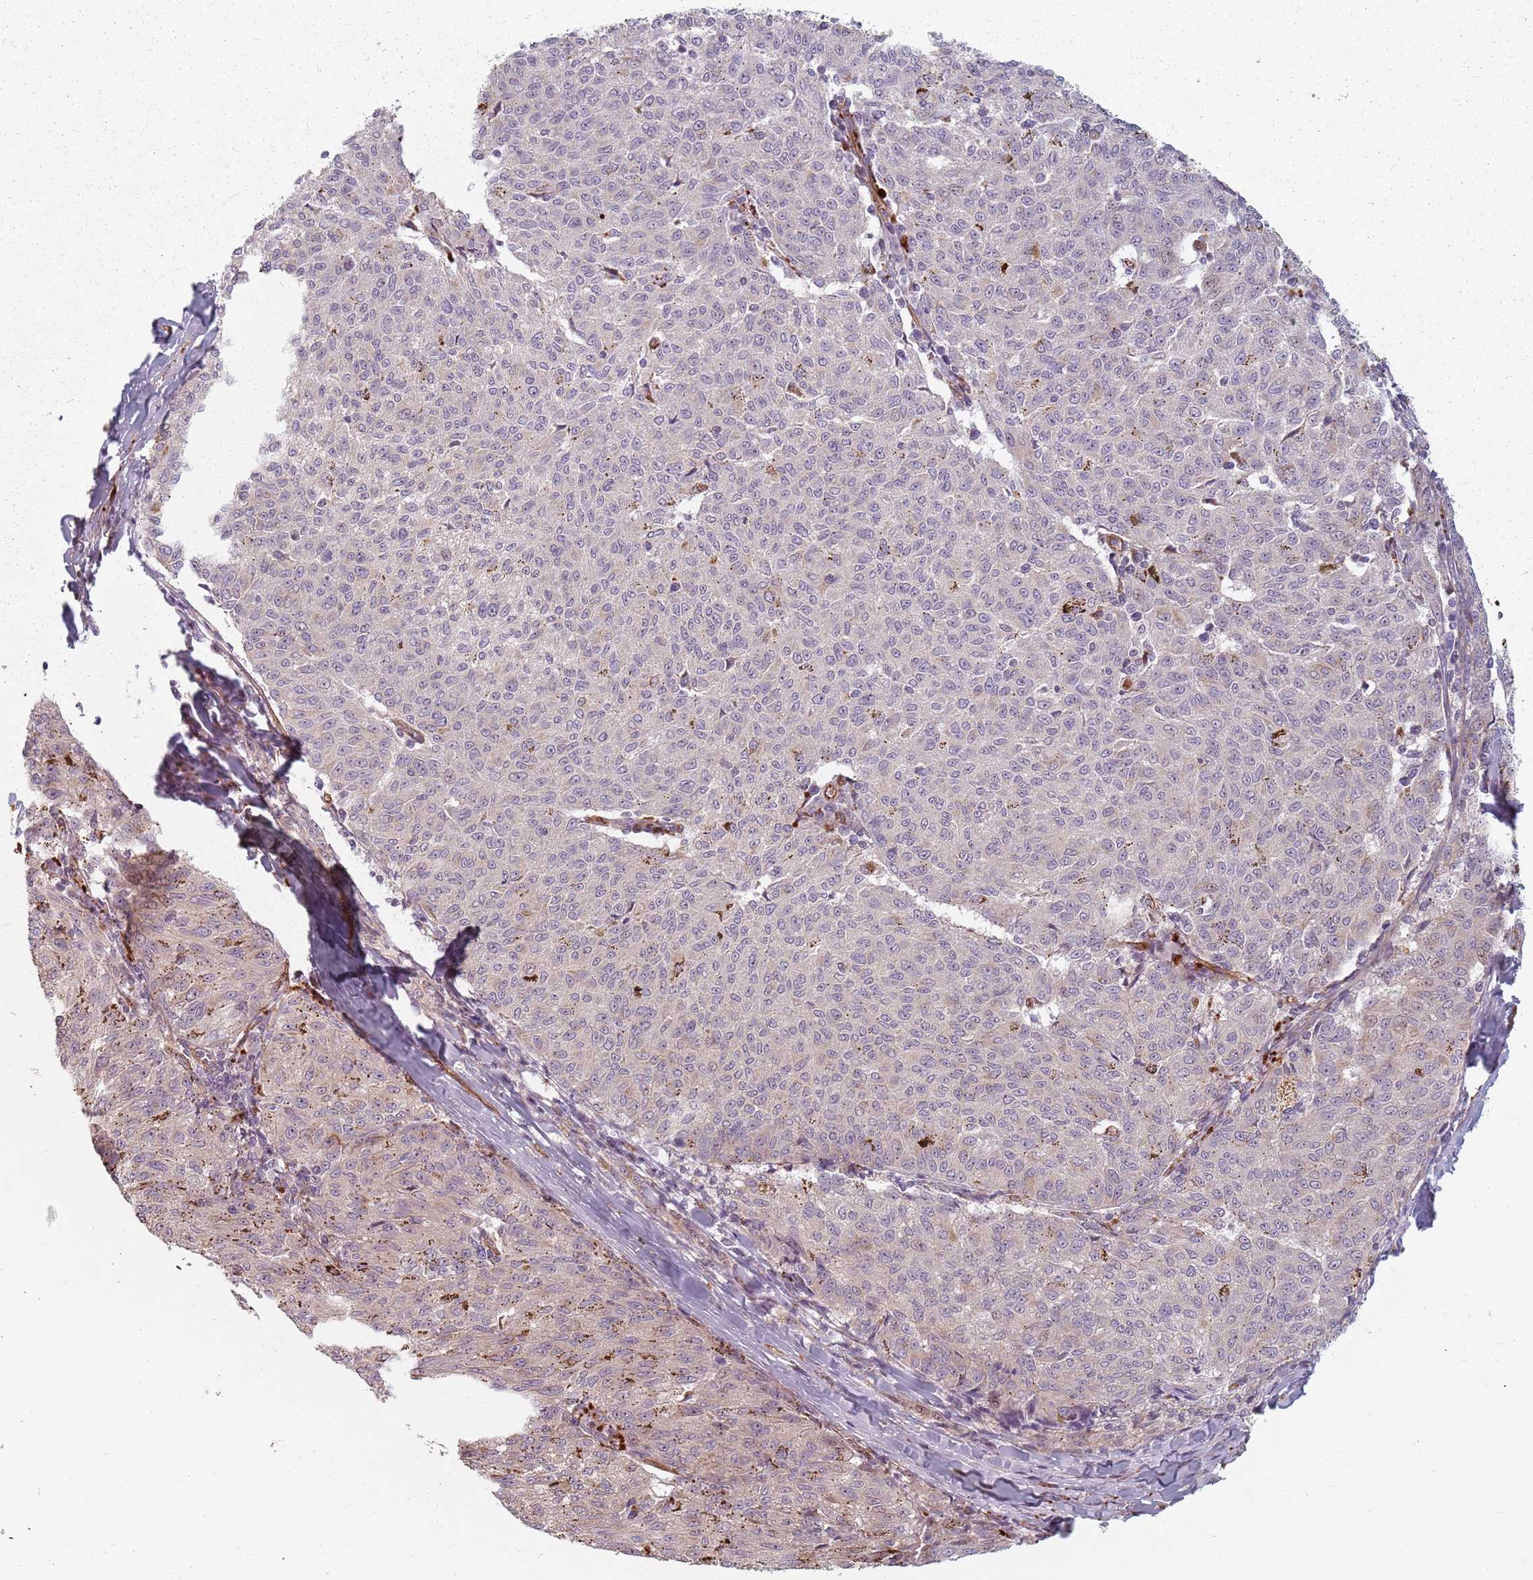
{"staining": {"intensity": "negative", "quantity": "none", "location": "none"}, "tissue": "melanoma", "cell_type": "Tumor cells", "image_type": "cancer", "snomed": [{"axis": "morphology", "description": "Malignant melanoma, NOS"}, {"axis": "topography", "description": "Skin"}], "caption": "Immunohistochemistry (IHC) histopathology image of neoplastic tissue: human melanoma stained with DAB (3,3'-diaminobenzidine) exhibits no significant protein expression in tumor cells.", "gene": "GAS2L3", "patient": {"sex": "female", "age": 72}}